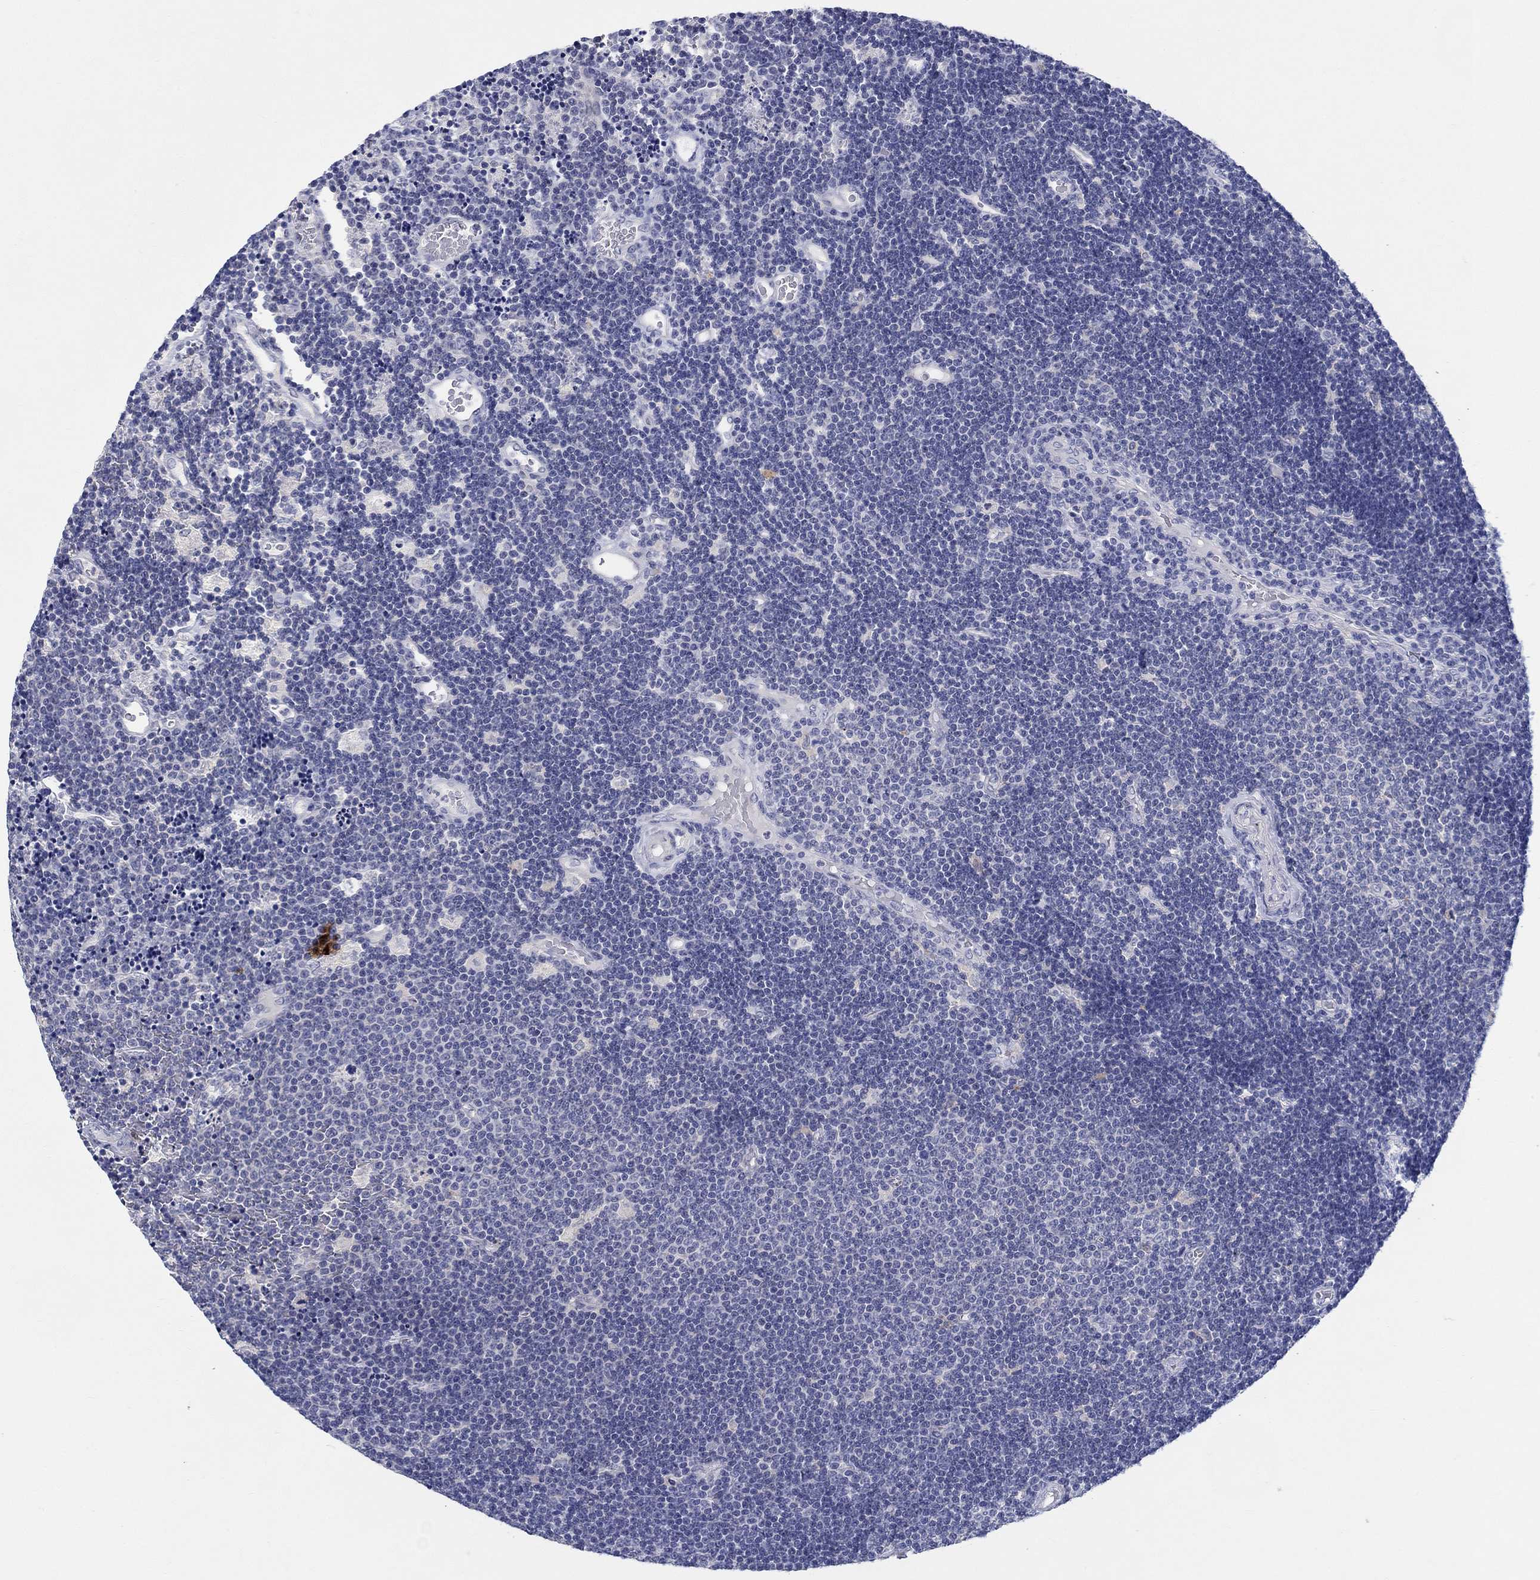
{"staining": {"intensity": "negative", "quantity": "none", "location": "none"}, "tissue": "lymphoma", "cell_type": "Tumor cells", "image_type": "cancer", "snomed": [{"axis": "morphology", "description": "Malignant lymphoma, non-Hodgkin's type, Low grade"}, {"axis": "topography", "description": "Brain"}], "caption": "High magnification brightfield microscopy of malignant lymphoma, non-Hodgkin's type (low-grade) stained with DAB (3,3'-diaminobenzidine) (brown) and counterstained with hematoxylin (blue): tumor cells show no significant positivity. (IHC, brightfield microscopy, high magnification).", "gene": "RAP1GAP", "patient": {"sex": "female", "age": 66}}